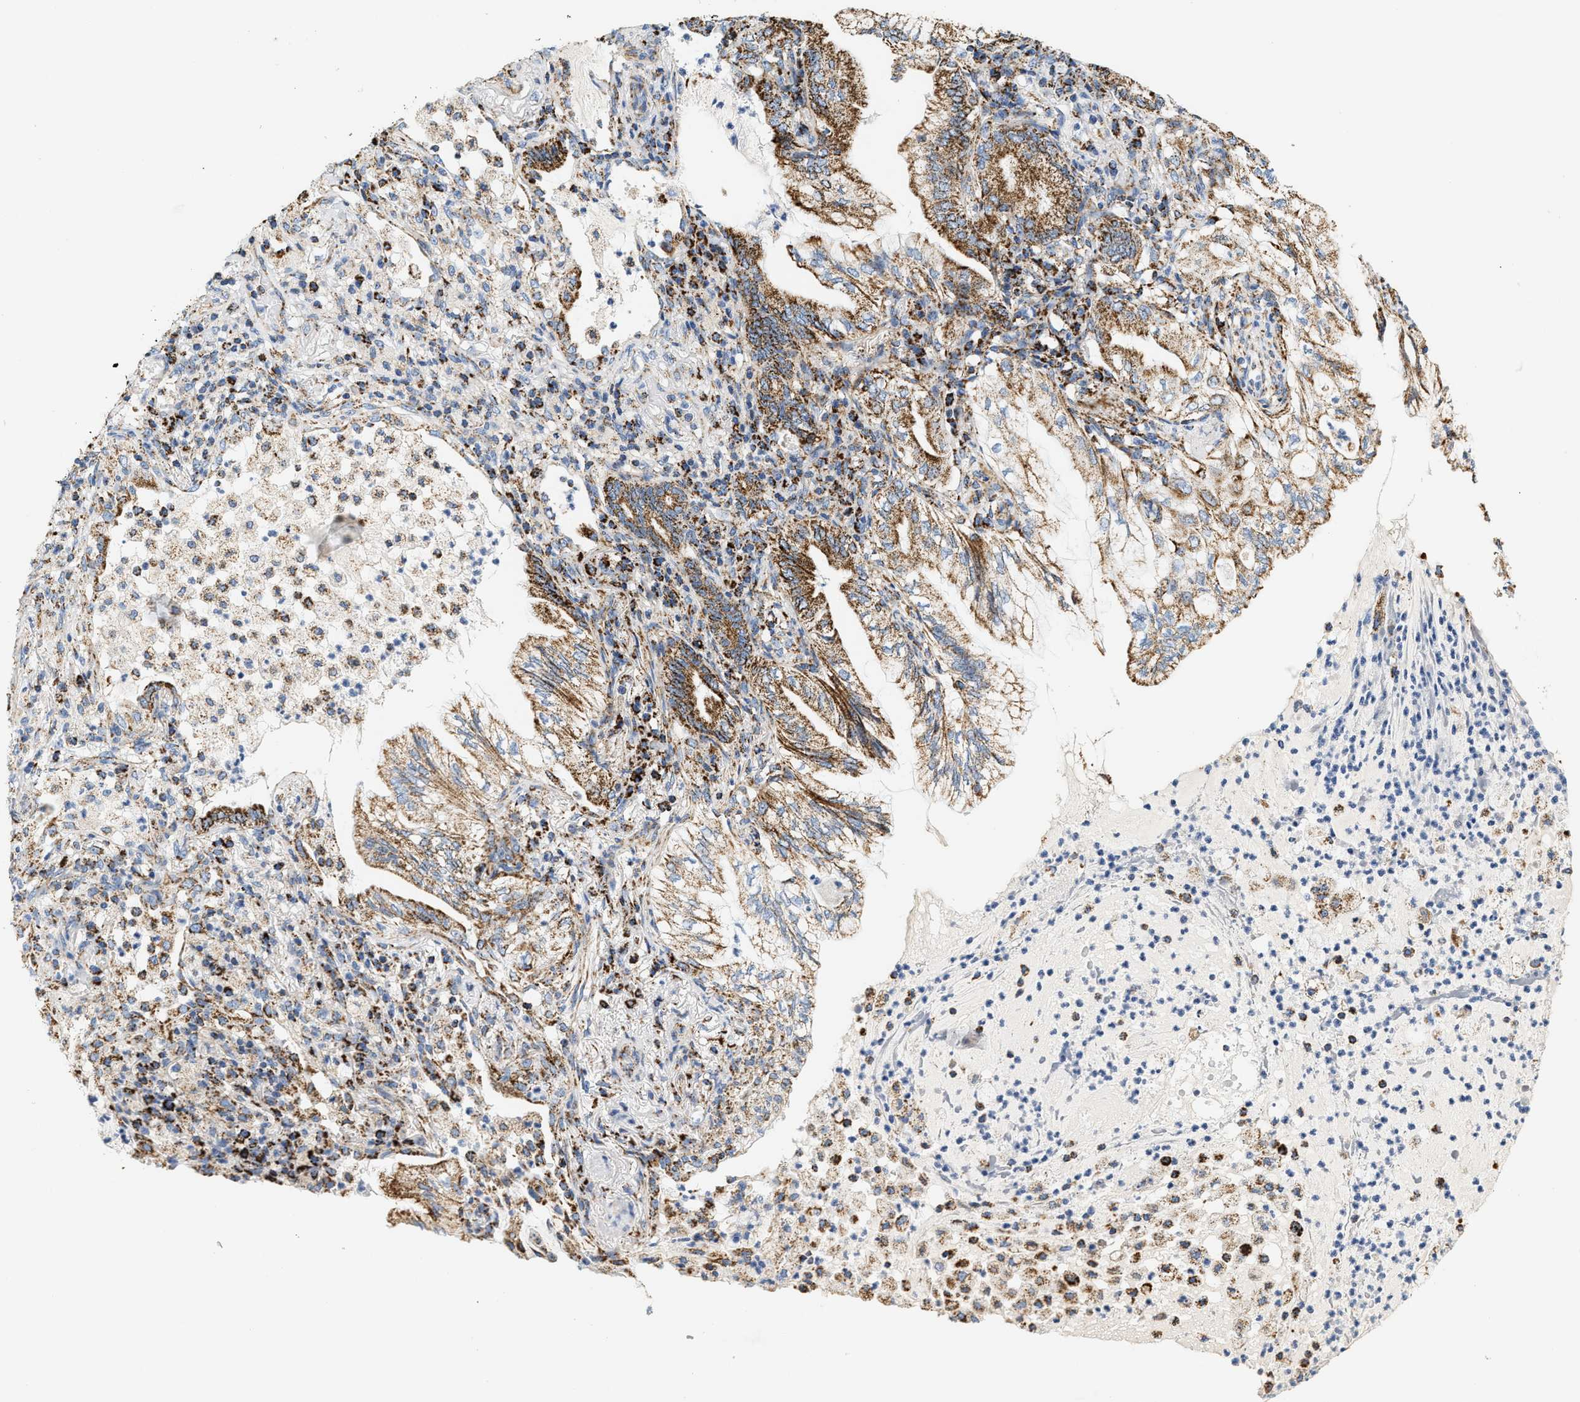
{"staining": {"intensity": "moderate", "quantity": ">75%", "location": "cytoplasmic/membranous"}, "tissue": "lung cancer", "cell_type": "Tumor cells", "image_type": "cancer", "snomed": [{"axis": "morphology", "description": "Adenocarcinoma, NOS"}, {"axis": "topography", "description": "Lung"}], "caption": "This is a photomicrograph of immunohistochemistry (IHC) staining of adenocarcinoma (lung), which shows moderate positivity in the cytoplasmic/membranous of tumor cells.", "gene": "SHMT2", "patient": {"sex": "female", "age": 70}}